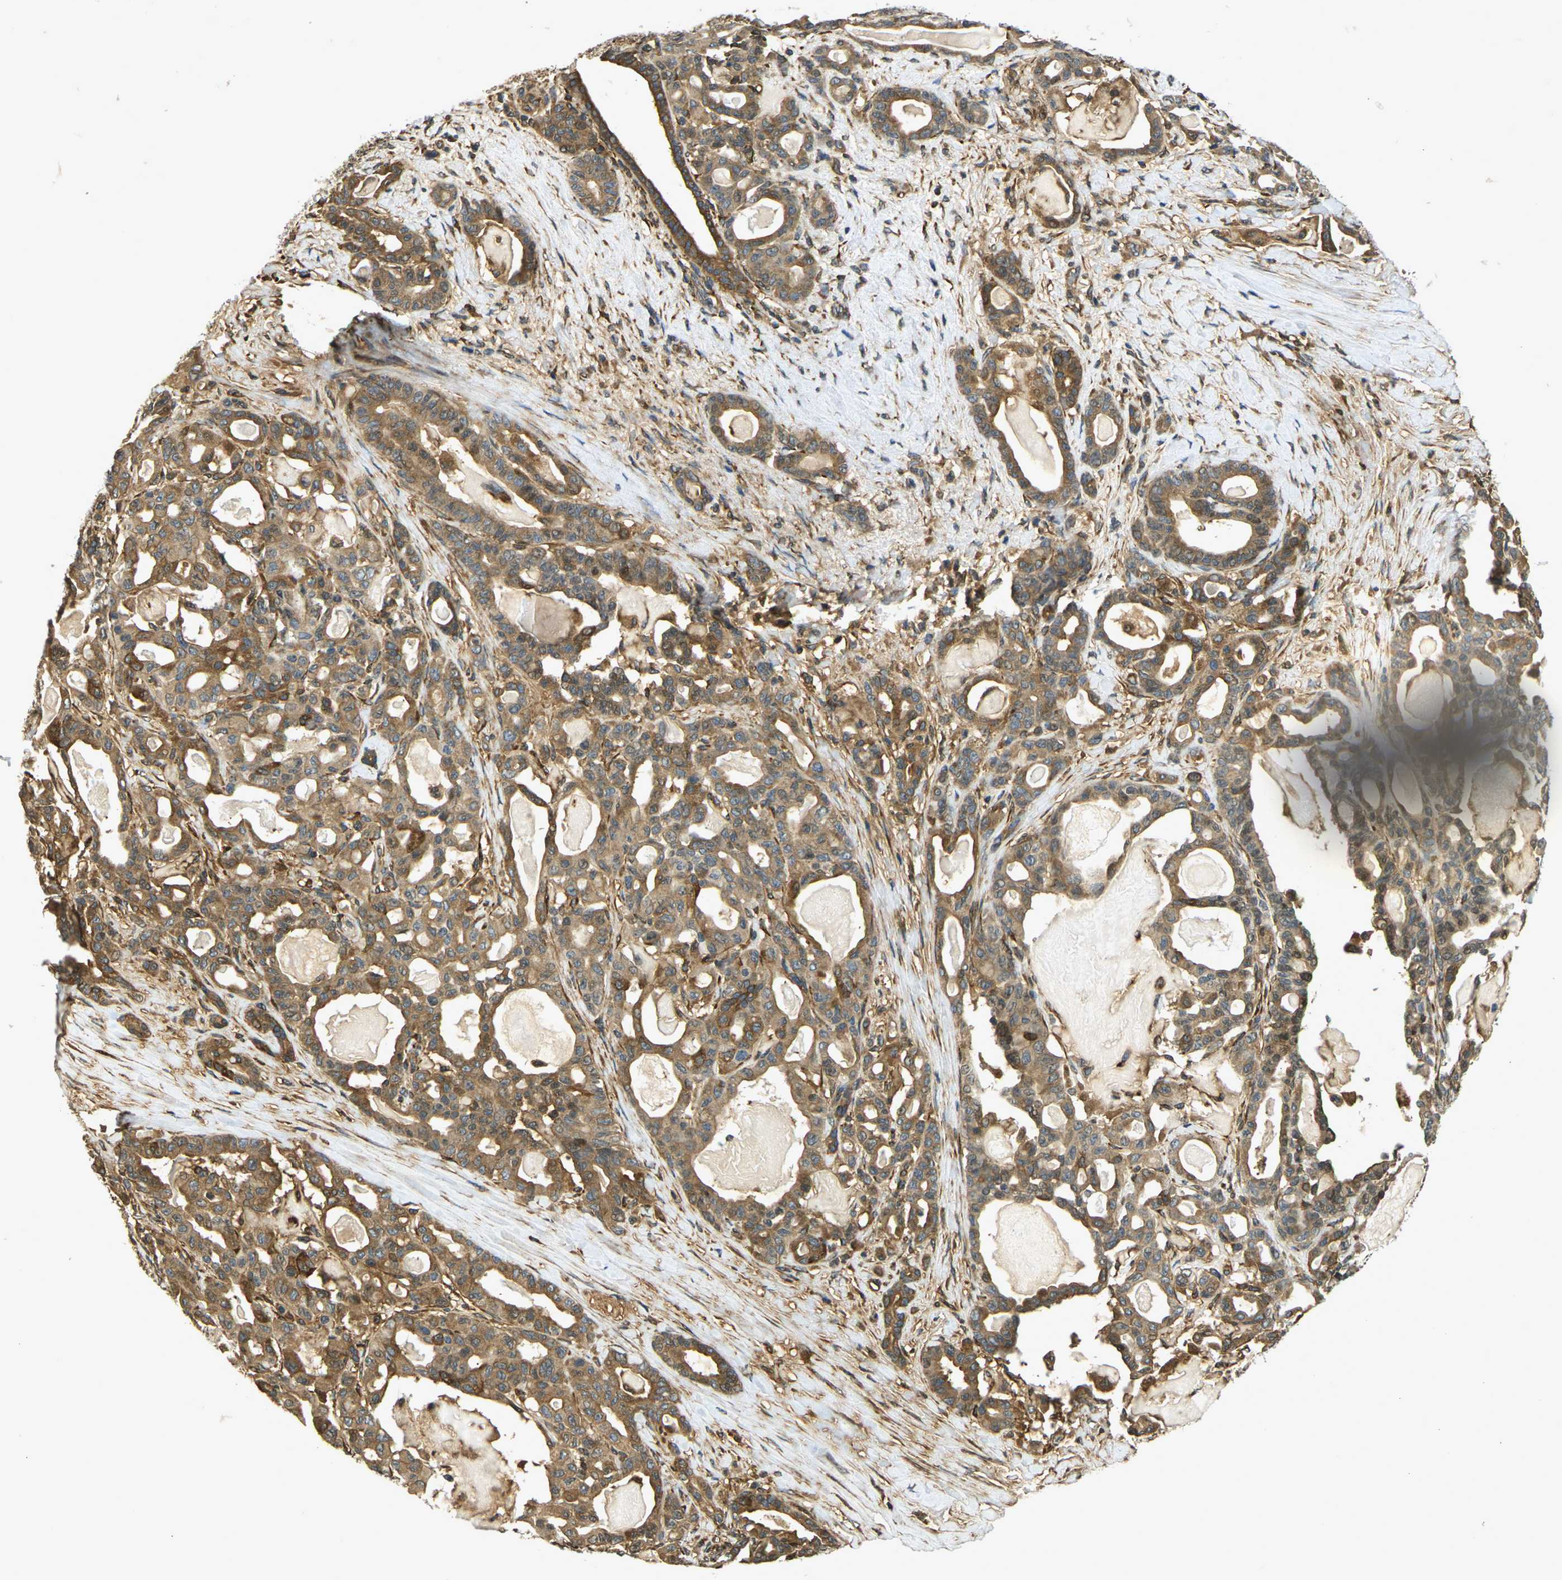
{"staining": {"intensity": "moderate", "quantity": ">75%", "location": "cytoplasmic/membranous"}, "tissue": "pancreatic cancer", "cell_type": "Tumor cells", "image_type": "cancer", "snomed": [{"axis": "morphology", "description": "Adenocarcinoma, NOS"}, {"axis": "topography", "description": "Pancreas"}], "caption": "Brown immunohistochemical staining in human adenocarcinoma (pancreatic) displays moderate cytoplasmic/membranous staining in approximately >75% of tumor cells.", "gene": "CAST", "patient": {"sex": "male", "age": 63}}